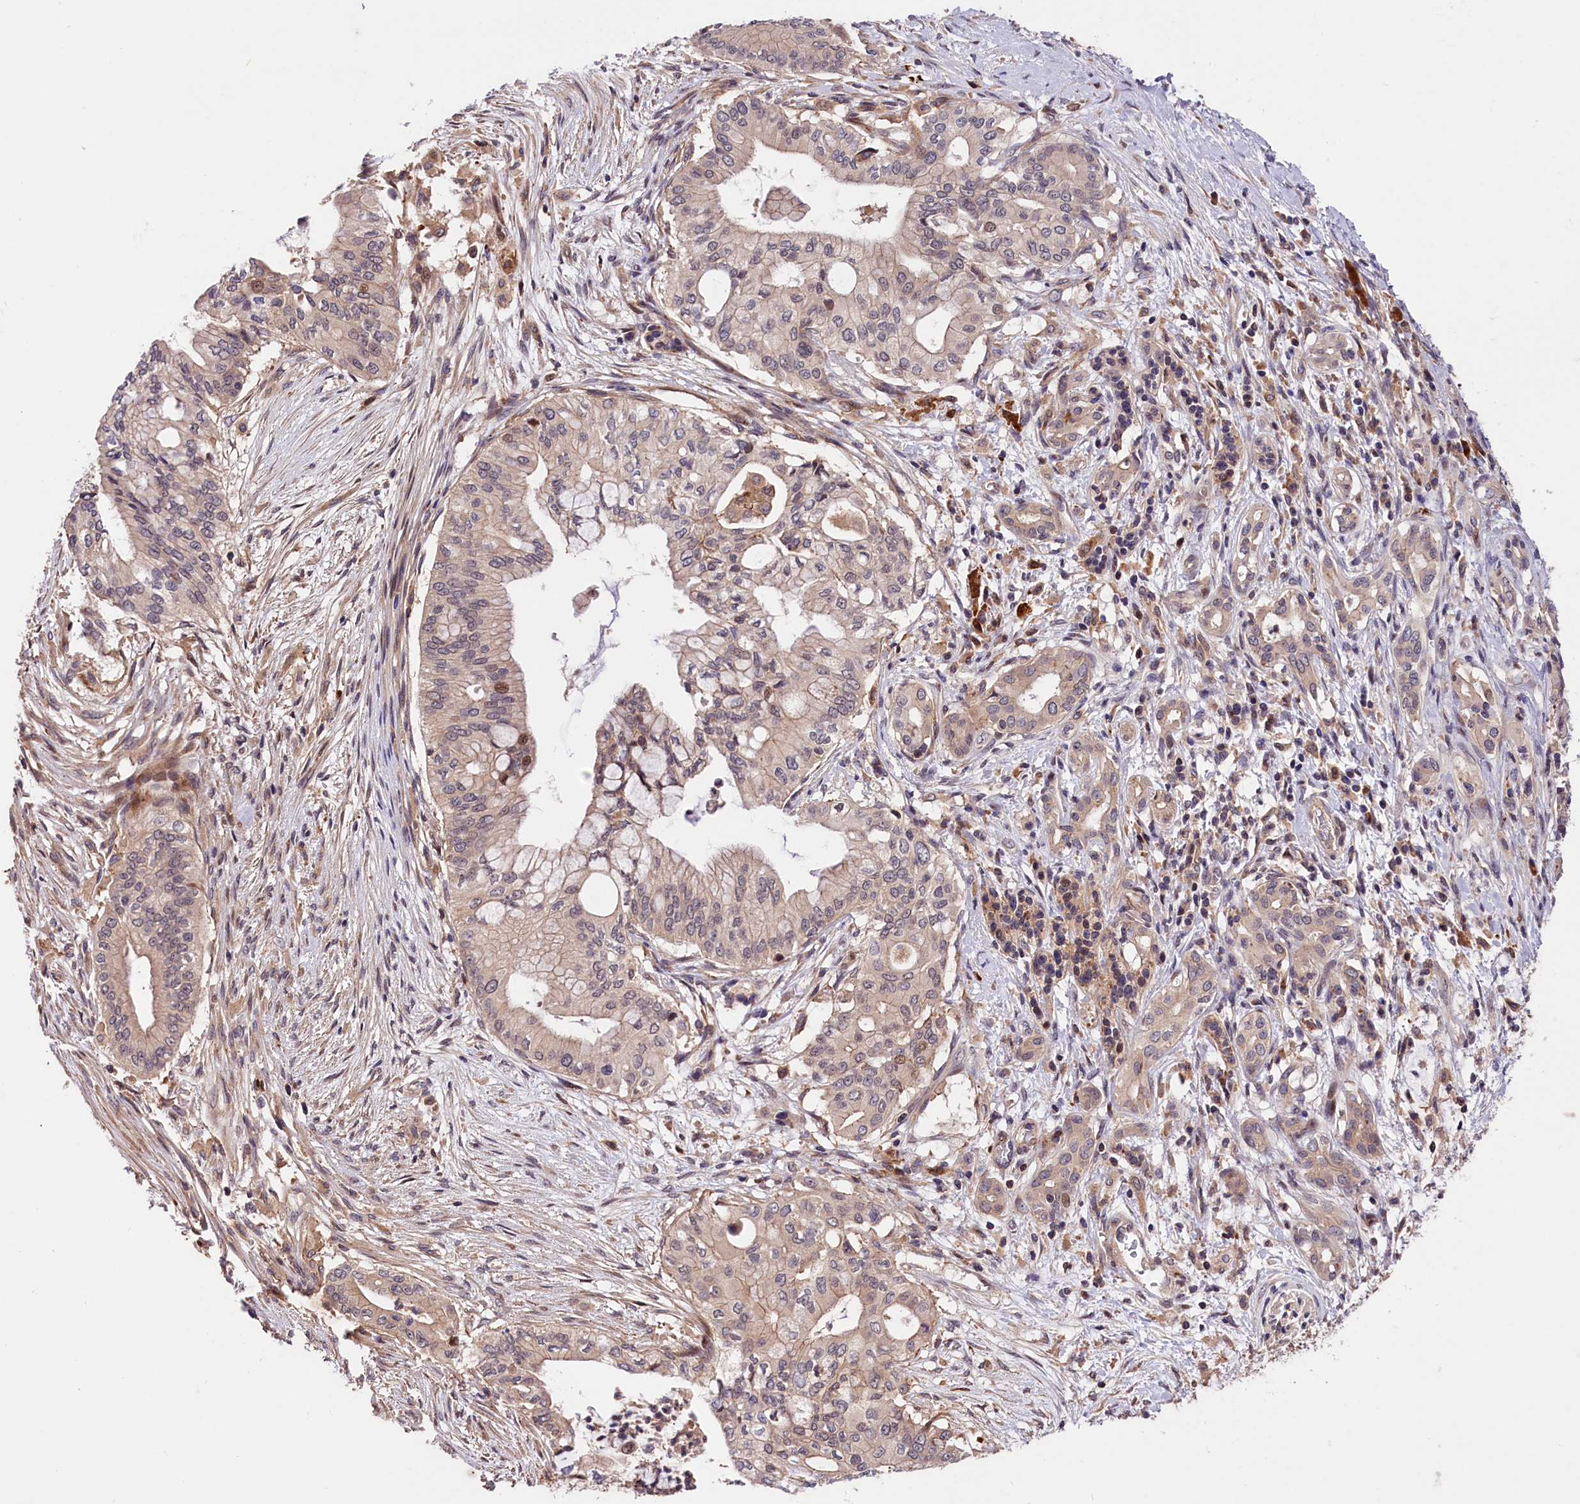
{"staining": {"intensity": "weak", "quantity": "<25%", "location": "cytoplasmic/membranous"}, "tissue": "pancreatic cancer", "cell_type": "Tumor cells", "image_type": "cancer", "snomed": [{"axis": "morphology", "description": "Adenocarcinoma, NOS"}, {"axis": "topography", "description": "Pancreas"}], "caption": "Adenocarcinoma (pancreatic) was stained to show a protein in brown. There is no significant positivity in tumor cells.", "gene": "CACNA1H", "patient": {"sex": "male", "age": 46}}